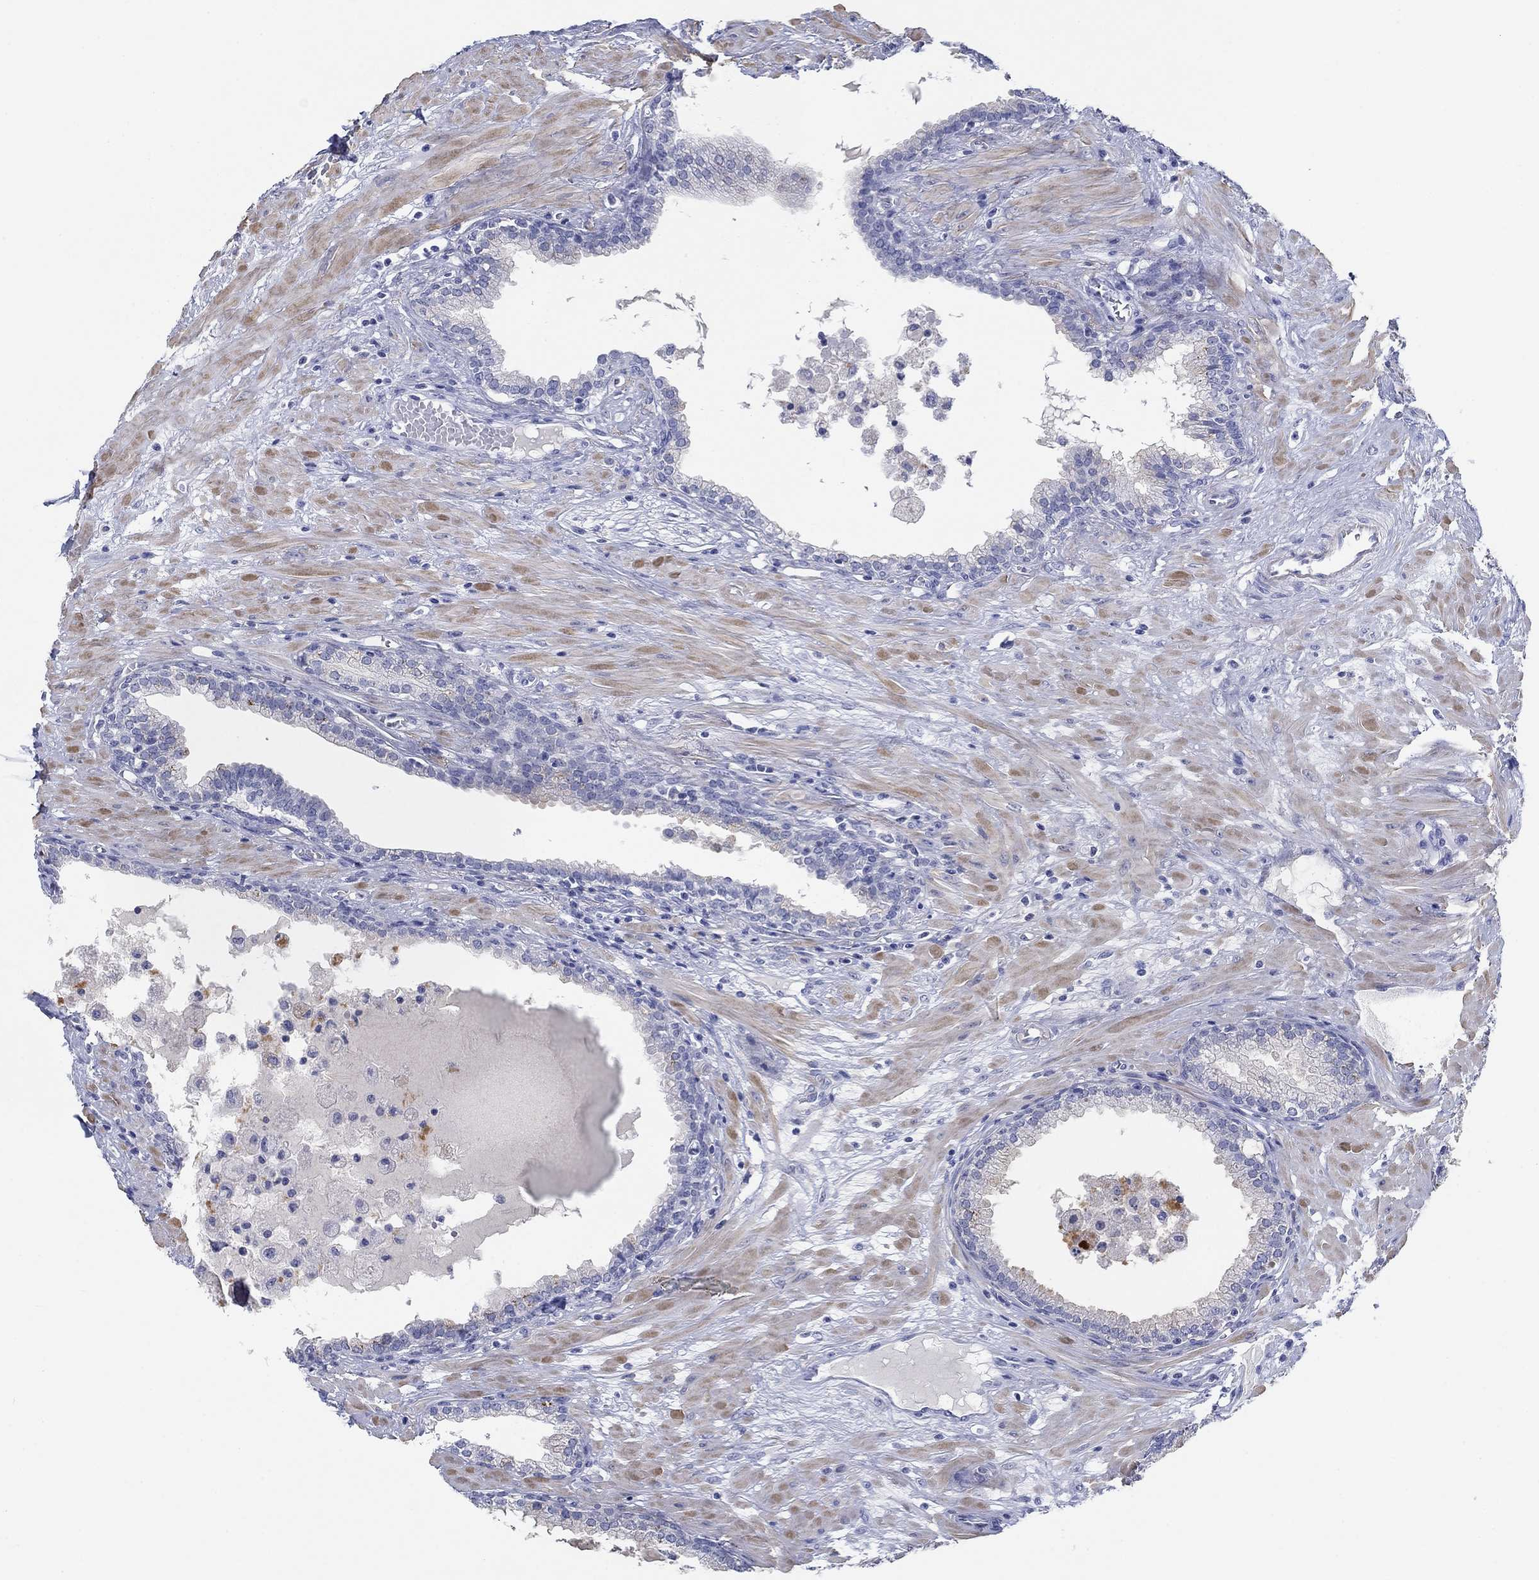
{"staining": {"intensity": "negative", "quantity": "none", "location": "none"}, "tissue": "prostate", "cell_type": "Glandular cells", "image_type": "normal", "snomed": [{"axis": "morphology", "description": "Normal tissue, NOS"}, {"axis": "topography", "description": "Prostate"}], "caption": "The image reveals no significant positivity in glandular cells of prostate. (DAB IHC, high magnification).", "gene": "PDYN", "patient": {"sex": "male", "age": 64}}